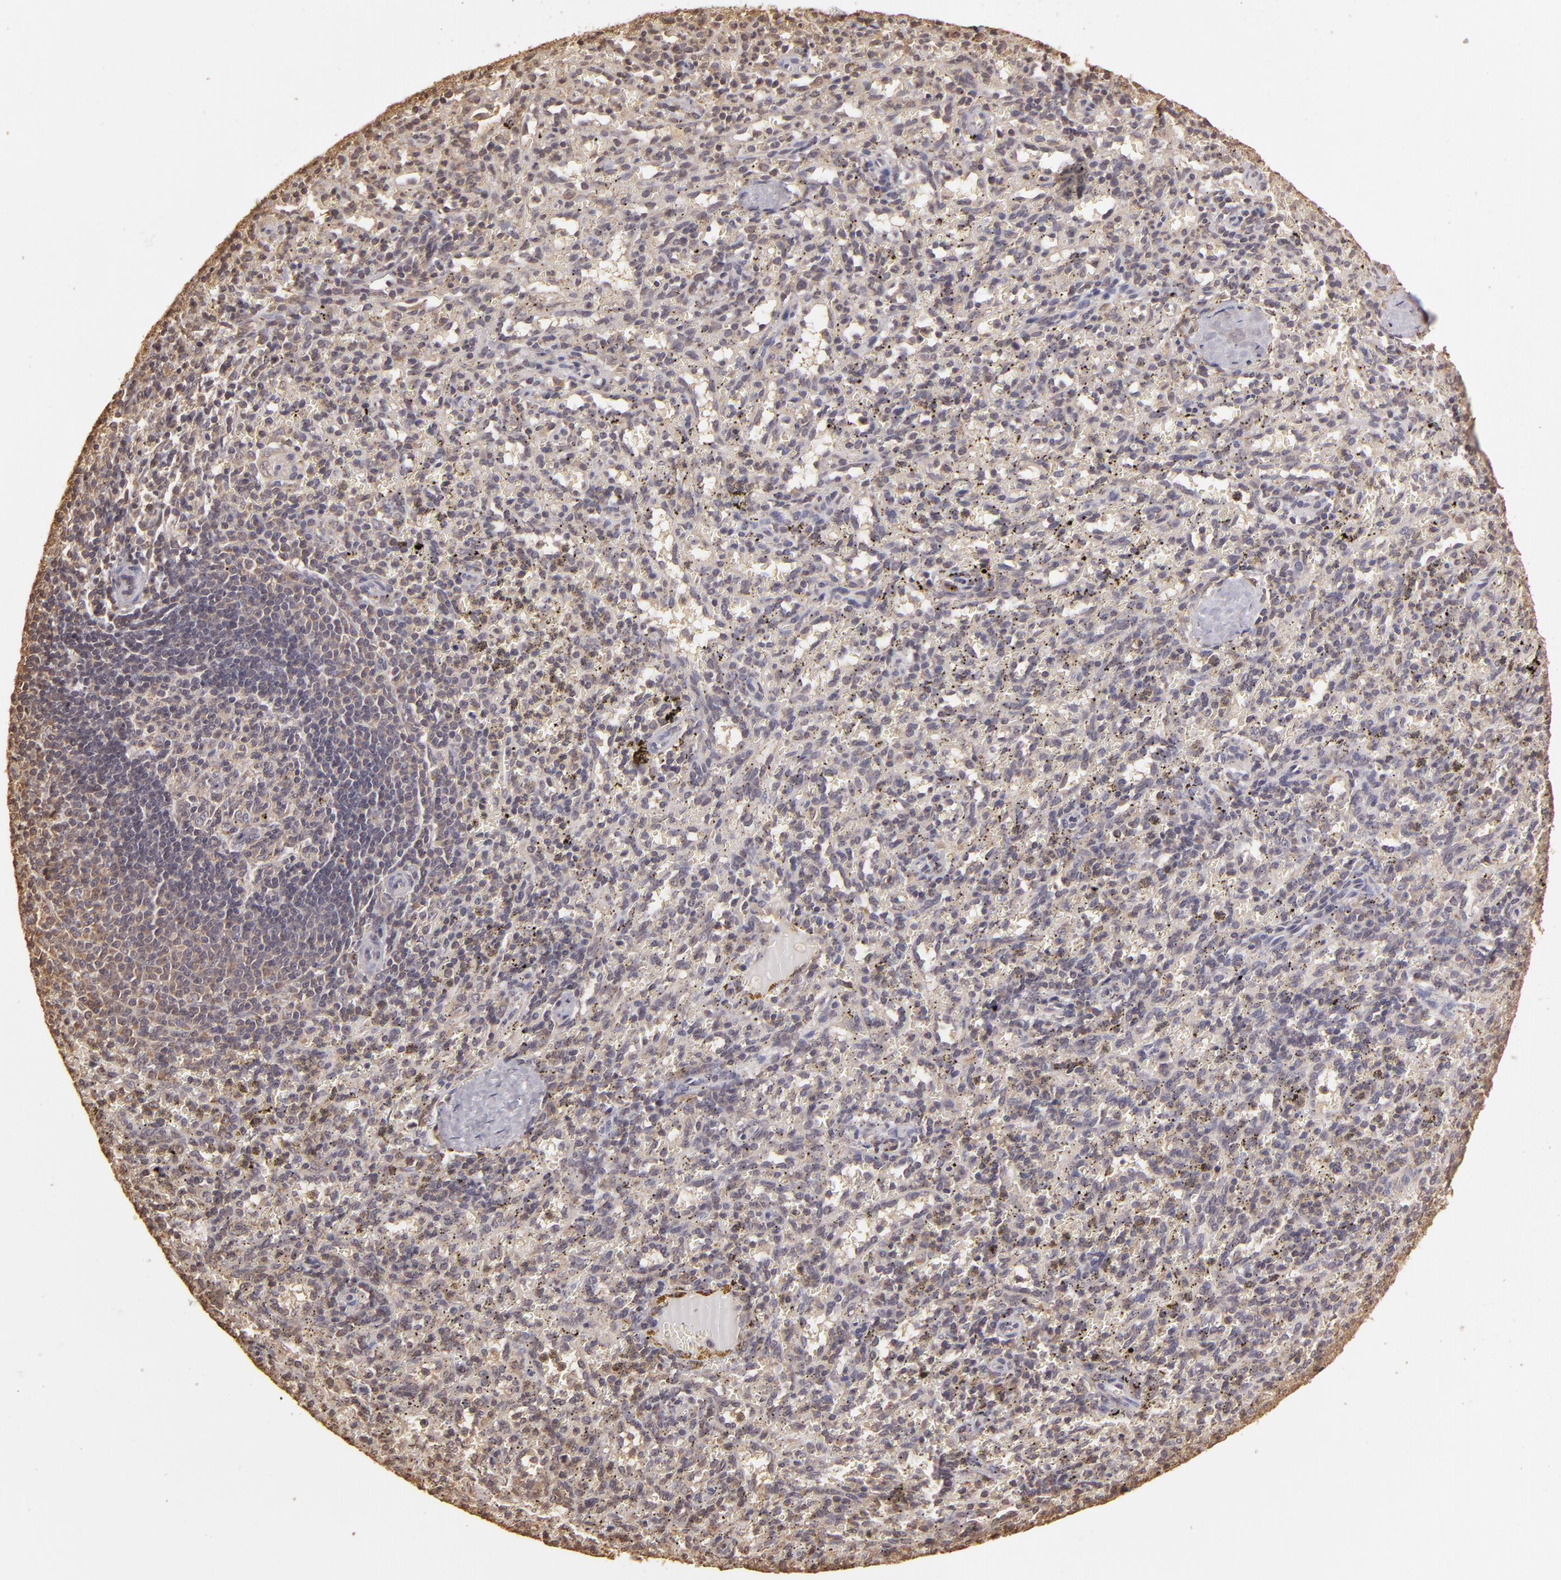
{"staining": {"intensity": "negative", "quantity": "none", "location": "none"}, "tissue": "spleen", "cell_type": "Cells in red pulp", "image_type": "normal", "snomed": [{"axis": "morphology", "description": "Normal tissue, NOS"}, {"axis": "topography", "description": "Spleen"}], "caption": "Spleen stained for a protein using IHC displays no expression cells in red pulp.", "gene": "ARPC2", "patient": {"sex": "female", "age": 10}}